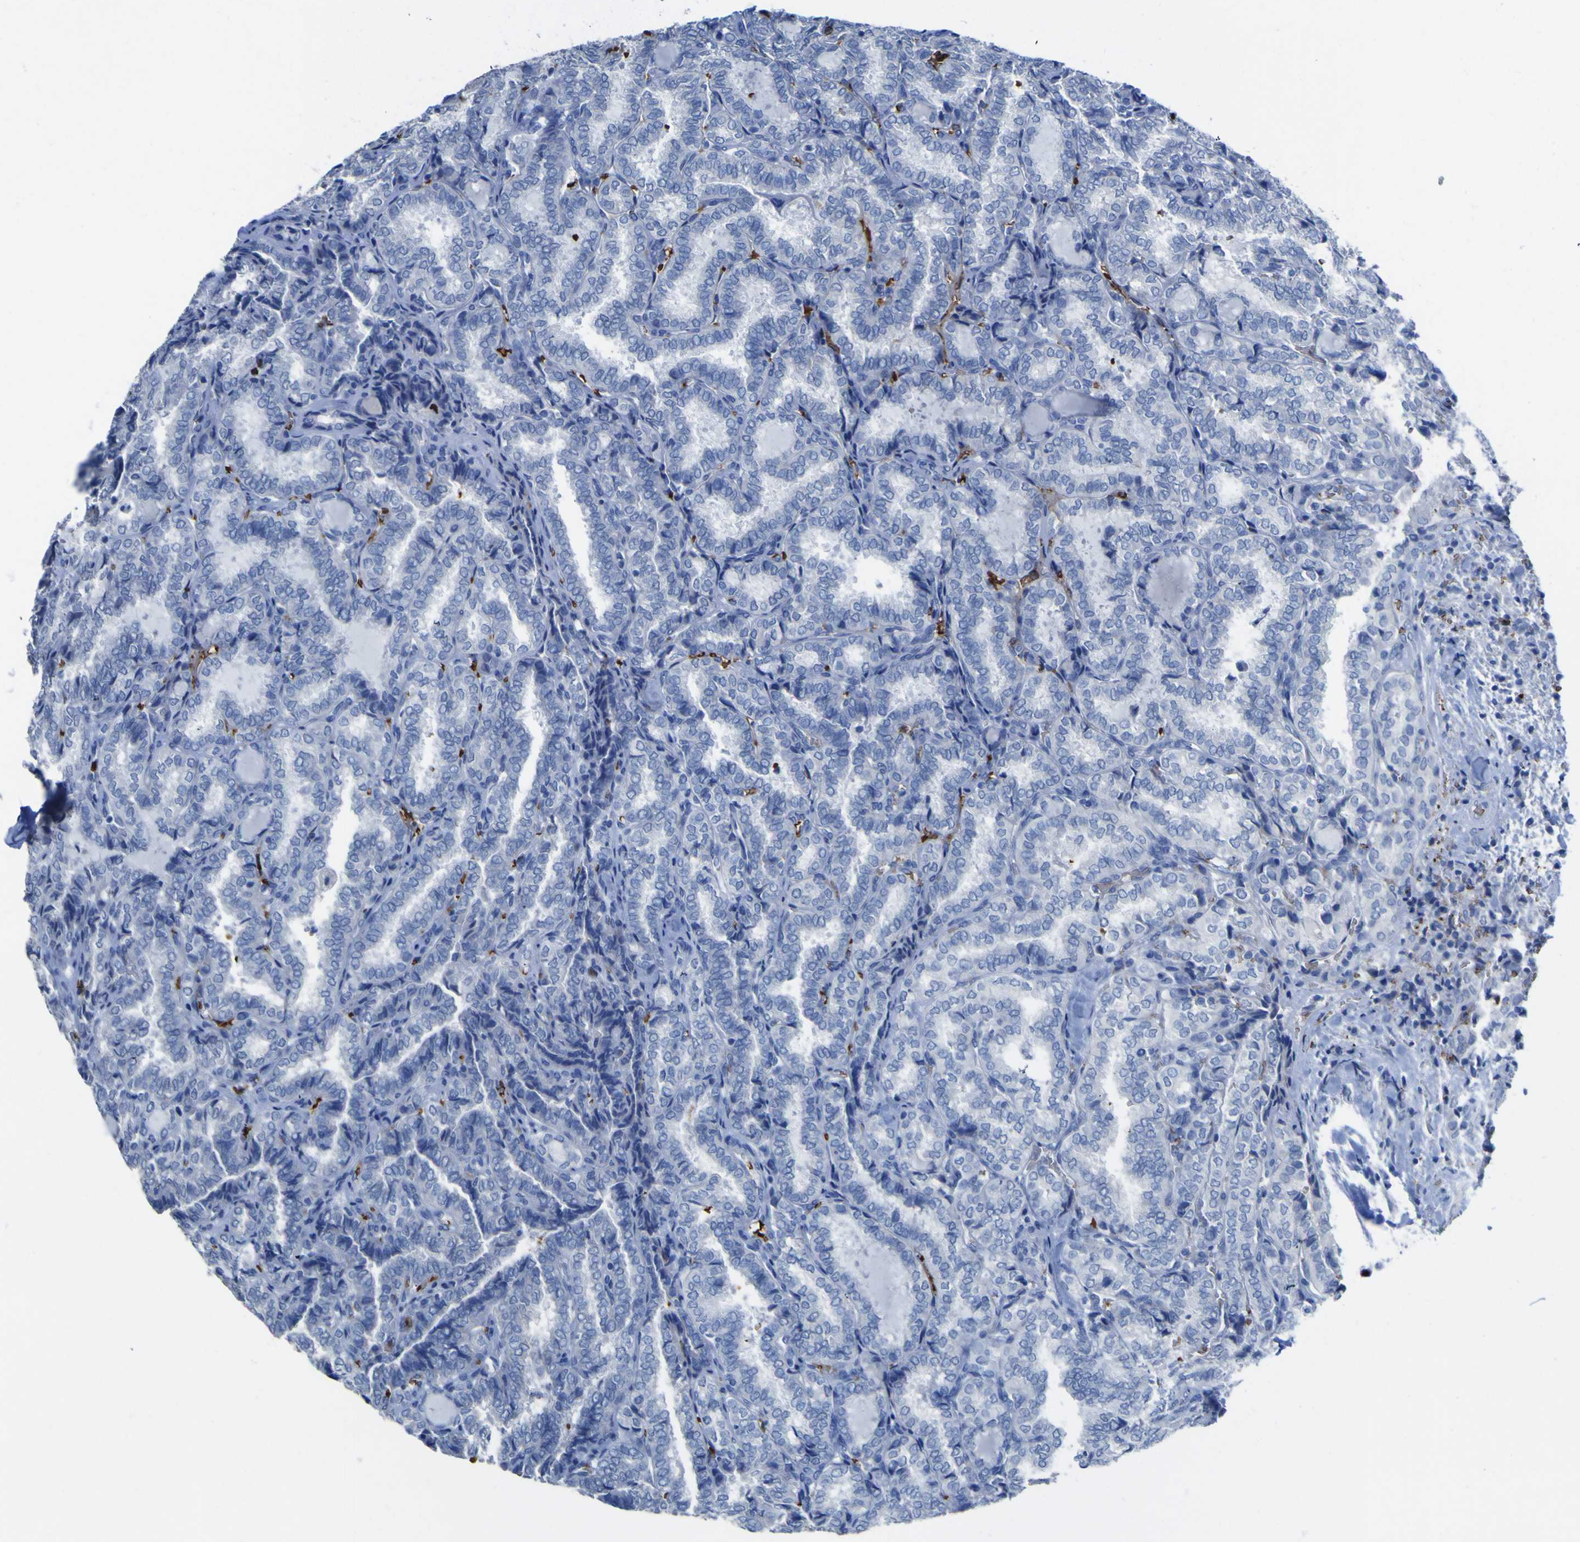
{"staining": {"intensity": "negative", "quantity": "none", "location": "none"}, "tissue": "thyroid cancer", "cell_type": "Tumor cells", "image_type": "cancer", "snomed": [{"axis": "morphology", "description": "Normal tissue, NOS"}, {"axis": "morphology", "description": "Papillary adenocarcinoma, NOS"}, {"axis": "topography", "description": "Thyroid gland"}], "caption": "Protein analysis of thyroid papillary adenocarcinoma demonstrates no significant staining in tumor cells. (Stains: DAB IHC with hematoxylin counter stain, Microscopy: brightfield microscopy at high magnification).", "gene": "GCM1", "patient": {"sex": "female", "age": 30}}